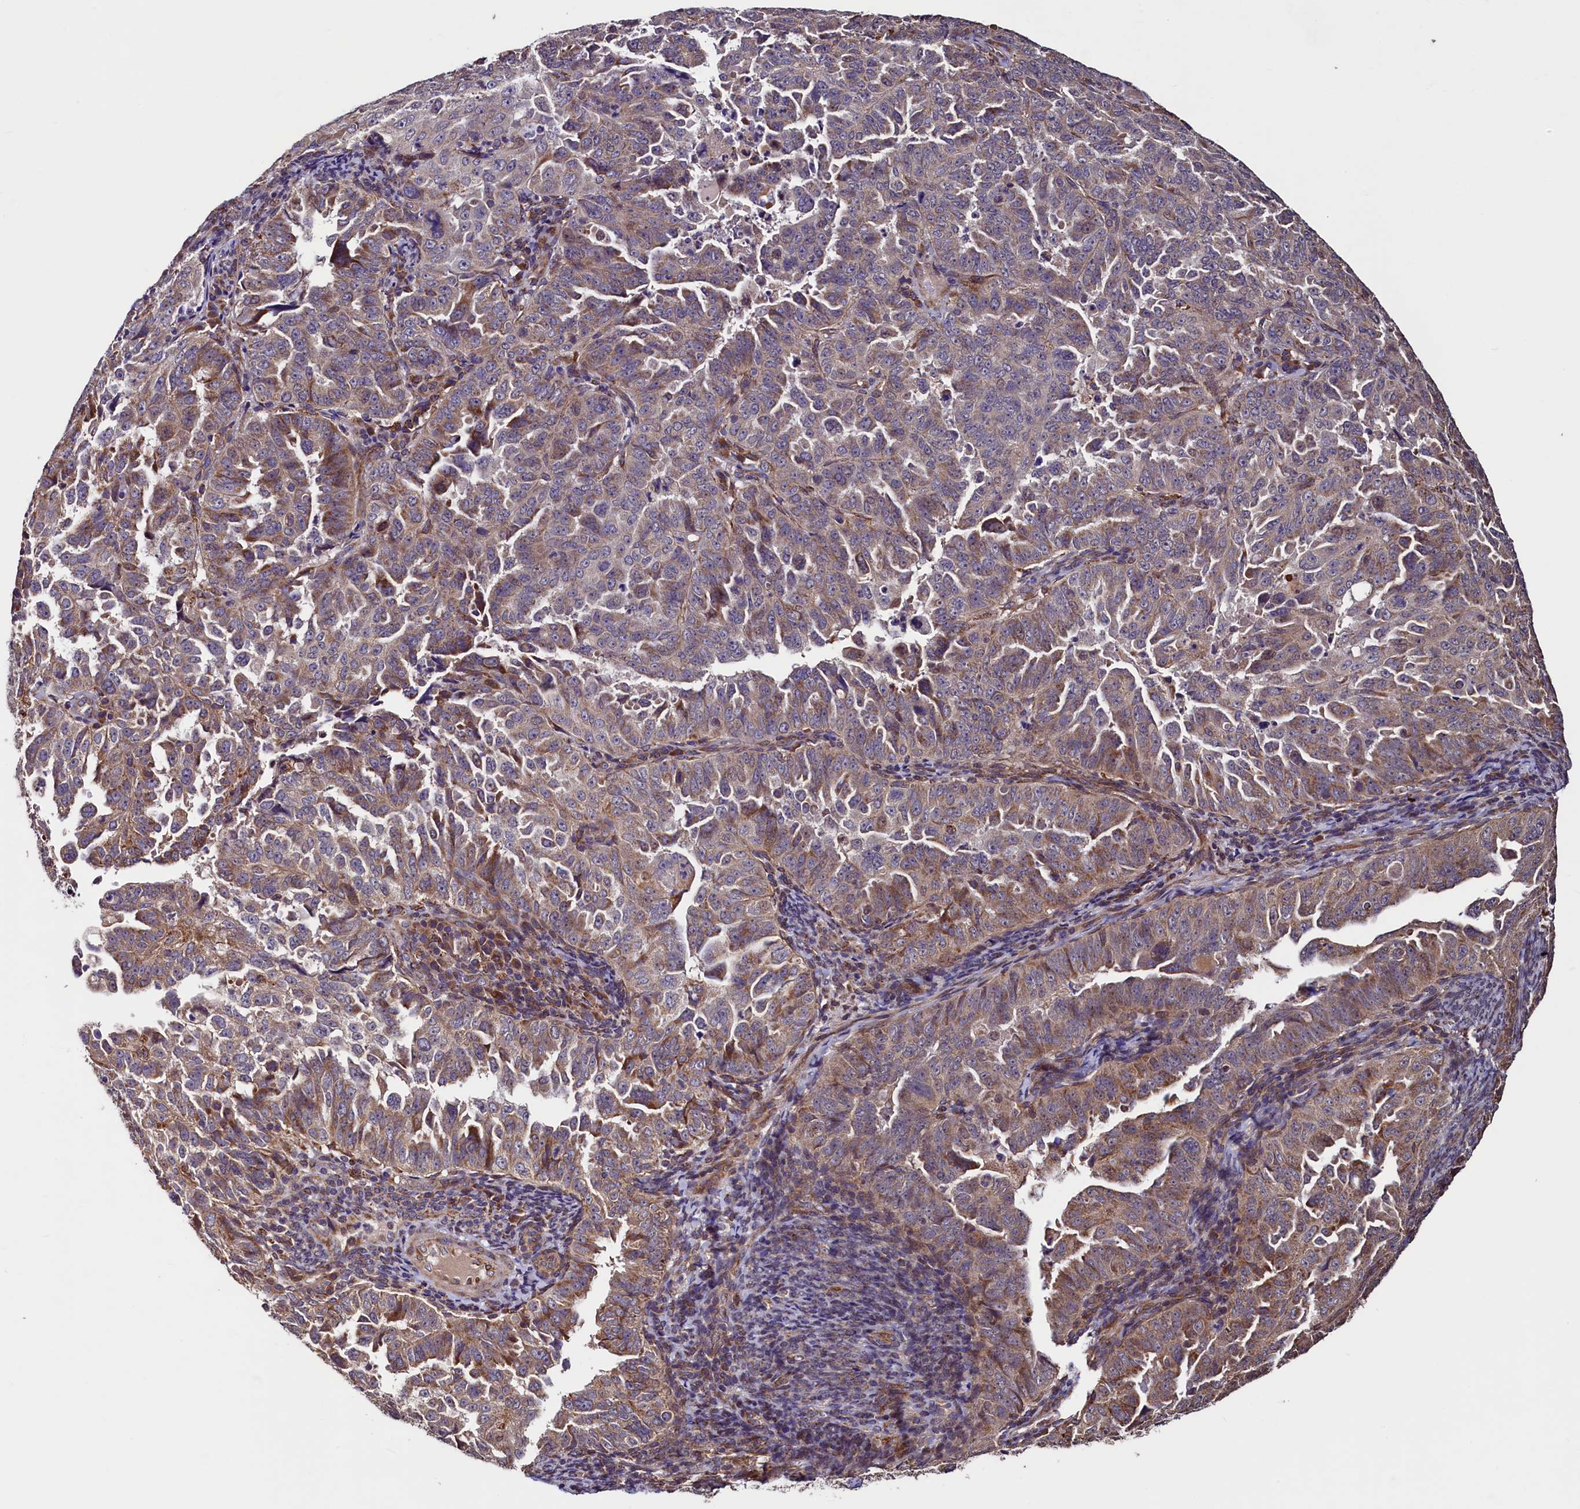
{"staining": {"intensity": "moderate", "quantity": "25%-75%", "location": "cytoplasmic/membranous"}, "tissue": "endometrial cancer", "cell_type": "Tumor cells", "image_type": "cancer", "snomed": [{"axis": "morphology", "description": "Adenocarcinoma, NOS"}, {"axis": "topography", "description": "Endometrium"}], "caption": "A medium amount of moderate cytoplasmic/membranous positivity is appreciated in approximately 25%-75% of tumor cells in adenocarcinoma (endometrial) tissue.", "gene": "RBFA", "patient": {"sex": "female", "age": 65}}